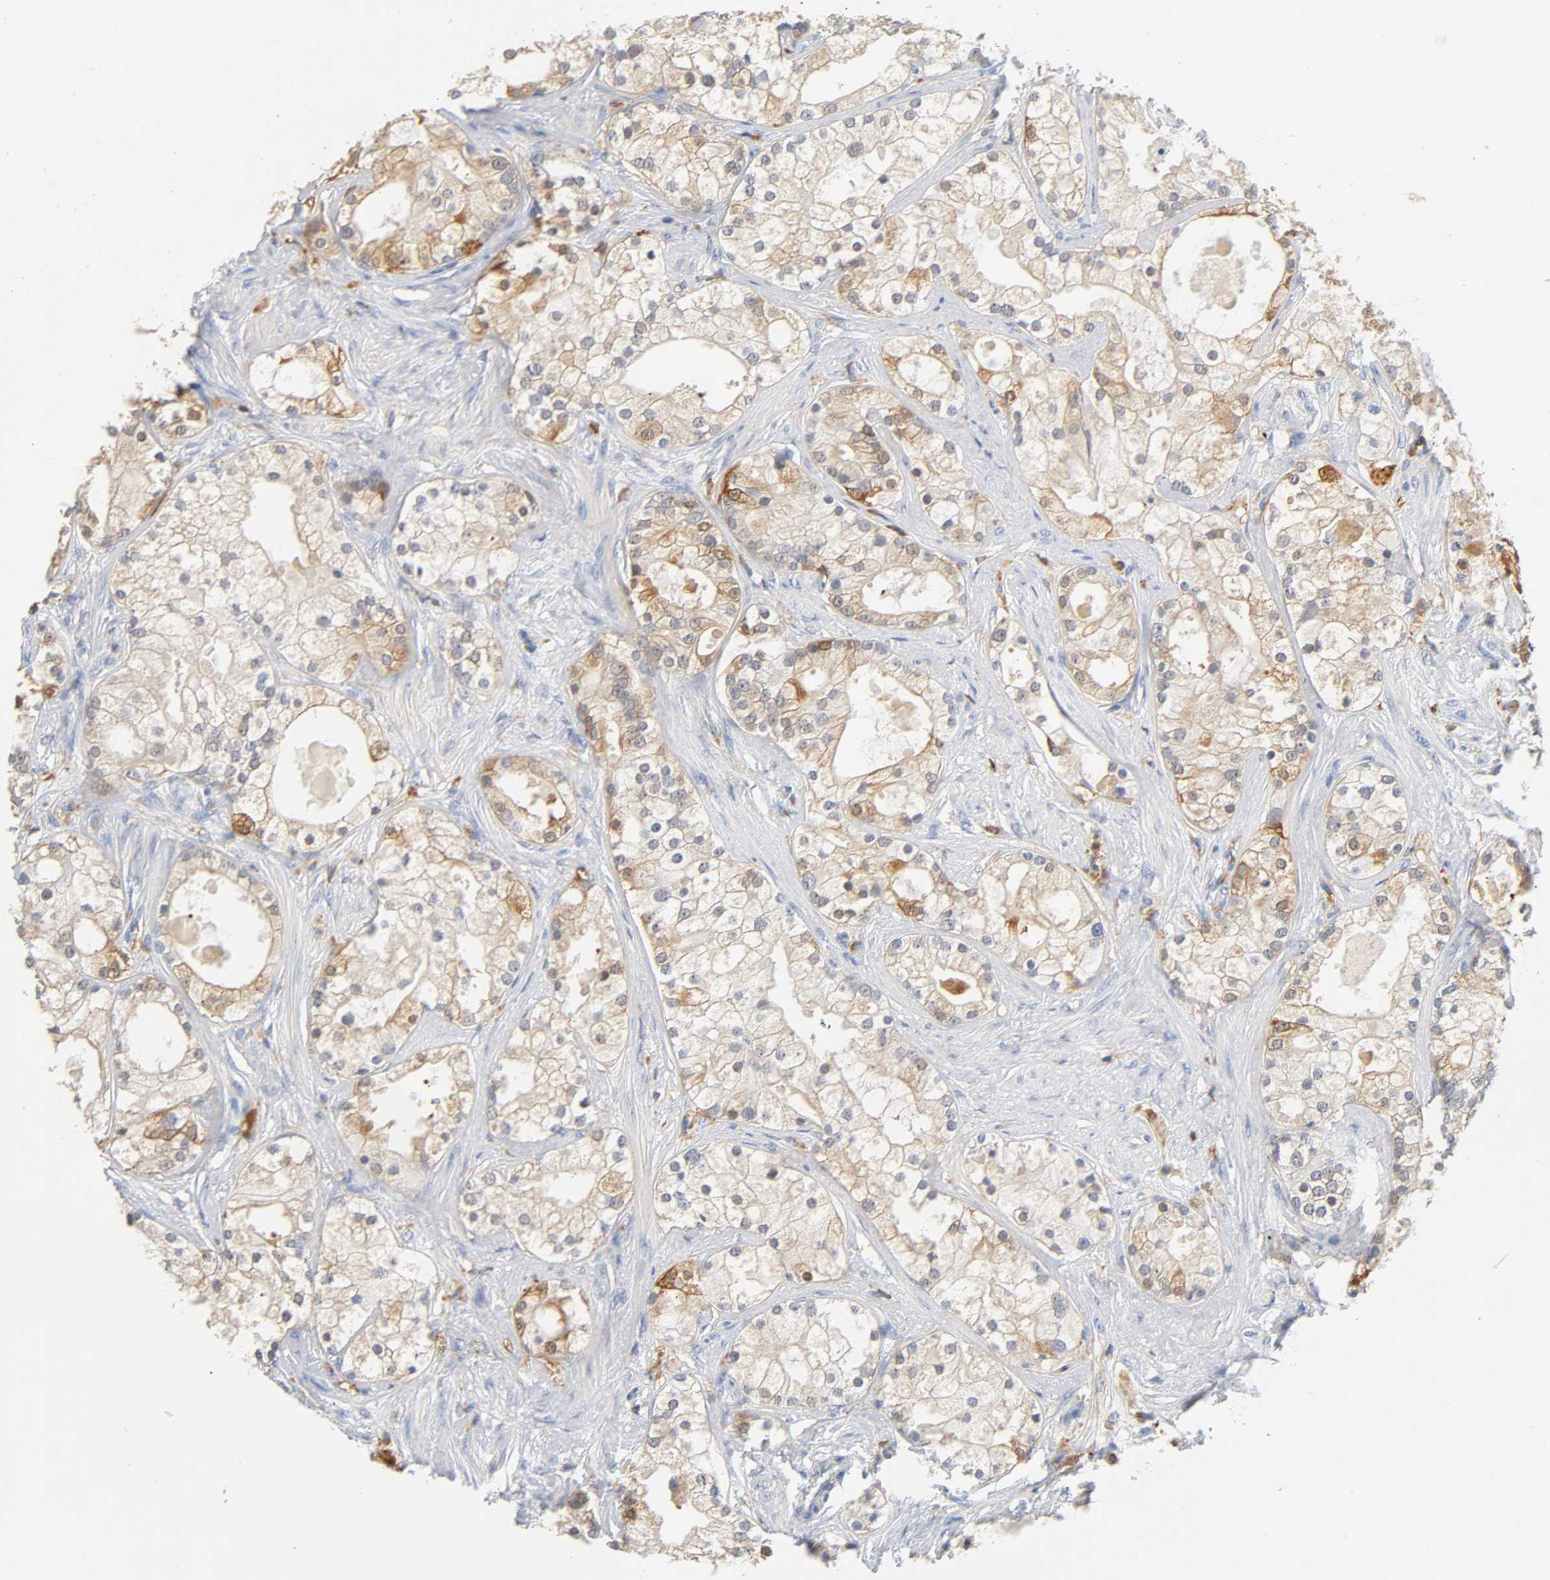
{"staining": {"intensity": "weak", "quantity": "25%-75%", "location": "cytoplasmic/membranous"}, "tissue": "prostate cancer", "cell_type": "Tumor cells", "image_type": "cancer", "snomed": [{"axis": "morphology", "description": "Adenocarcinoma, Low grade"}, {"axis": "topography", "description": "Prostate"}], "caption": "High-power microscopy captured an immunohistochemistry (IHC) micrograph of low-grade adenocarcinoma (prostate), revealing weak cytoplasmic/membranous staining in about 25%-75% of tumor cells. The staining is performed using DAB (3,3'-diaminobenzidine) brown chromogen to label protein expression. The nuclei are counter-stained blue using hematoxylin.", "gene": "UCKL1", "patient": {"sex": "male", "age": 58}}